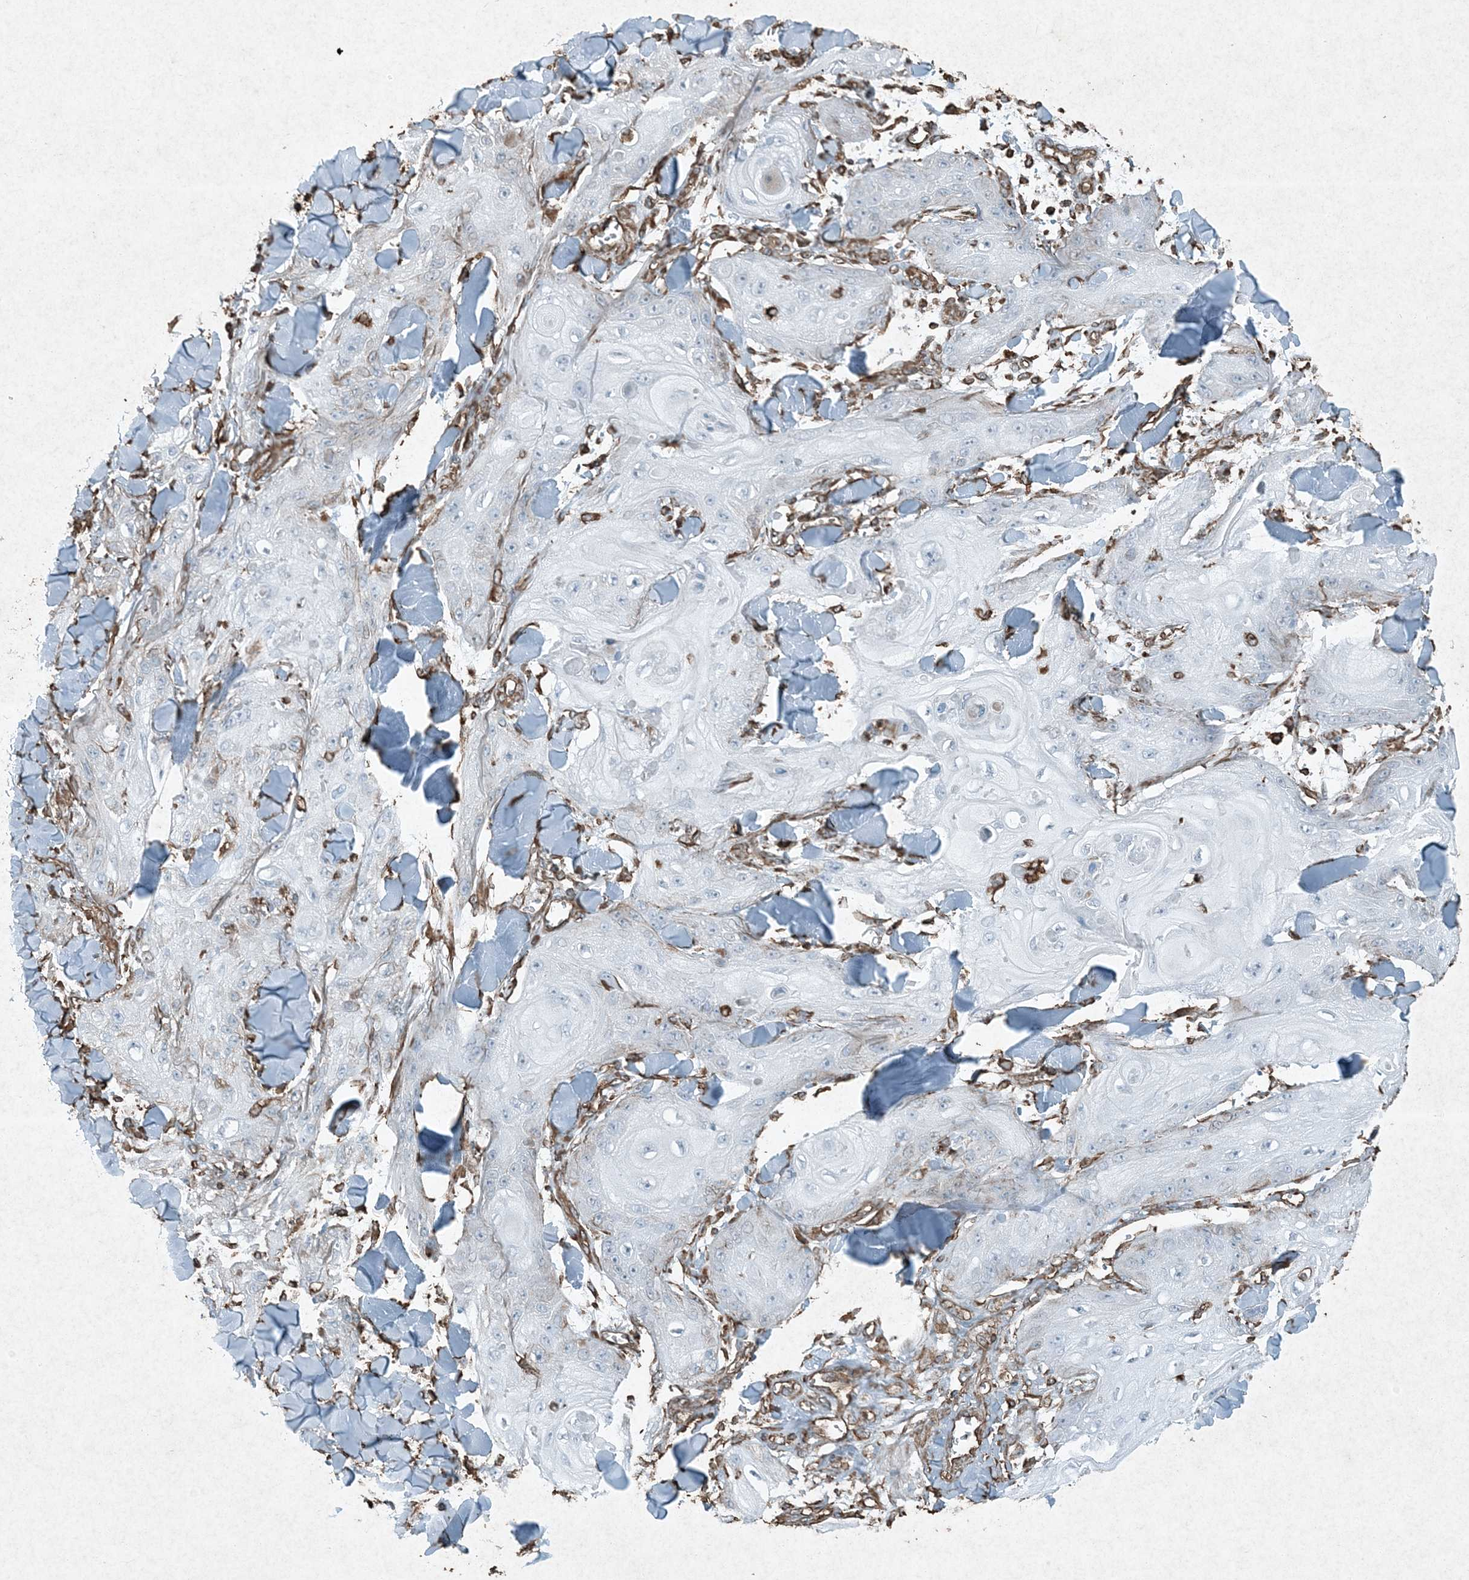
{"staining": {"intensity": "negative", "quantity": "none", "location": "none"}, "tissue": "skin cancer", "cell_type": "Tumor cells", "image_type": "cancer", "snomed": [{"axis": "morphology", "description": "Squamous cell carcinoma, NOS"}, {"axis": "topography", "description": "Skin"}], "caption": "The image reveals no significant staining in tumor cells of skin cancer (squamous cell carcinoma). The staining was performed using DAB to visualize the protein expression in brown, while the nuclei were stained in blue with hematoxylin (Magnification: 20x).", "gene": "RYK", "patient": {"sex": "male", "age": 74}}